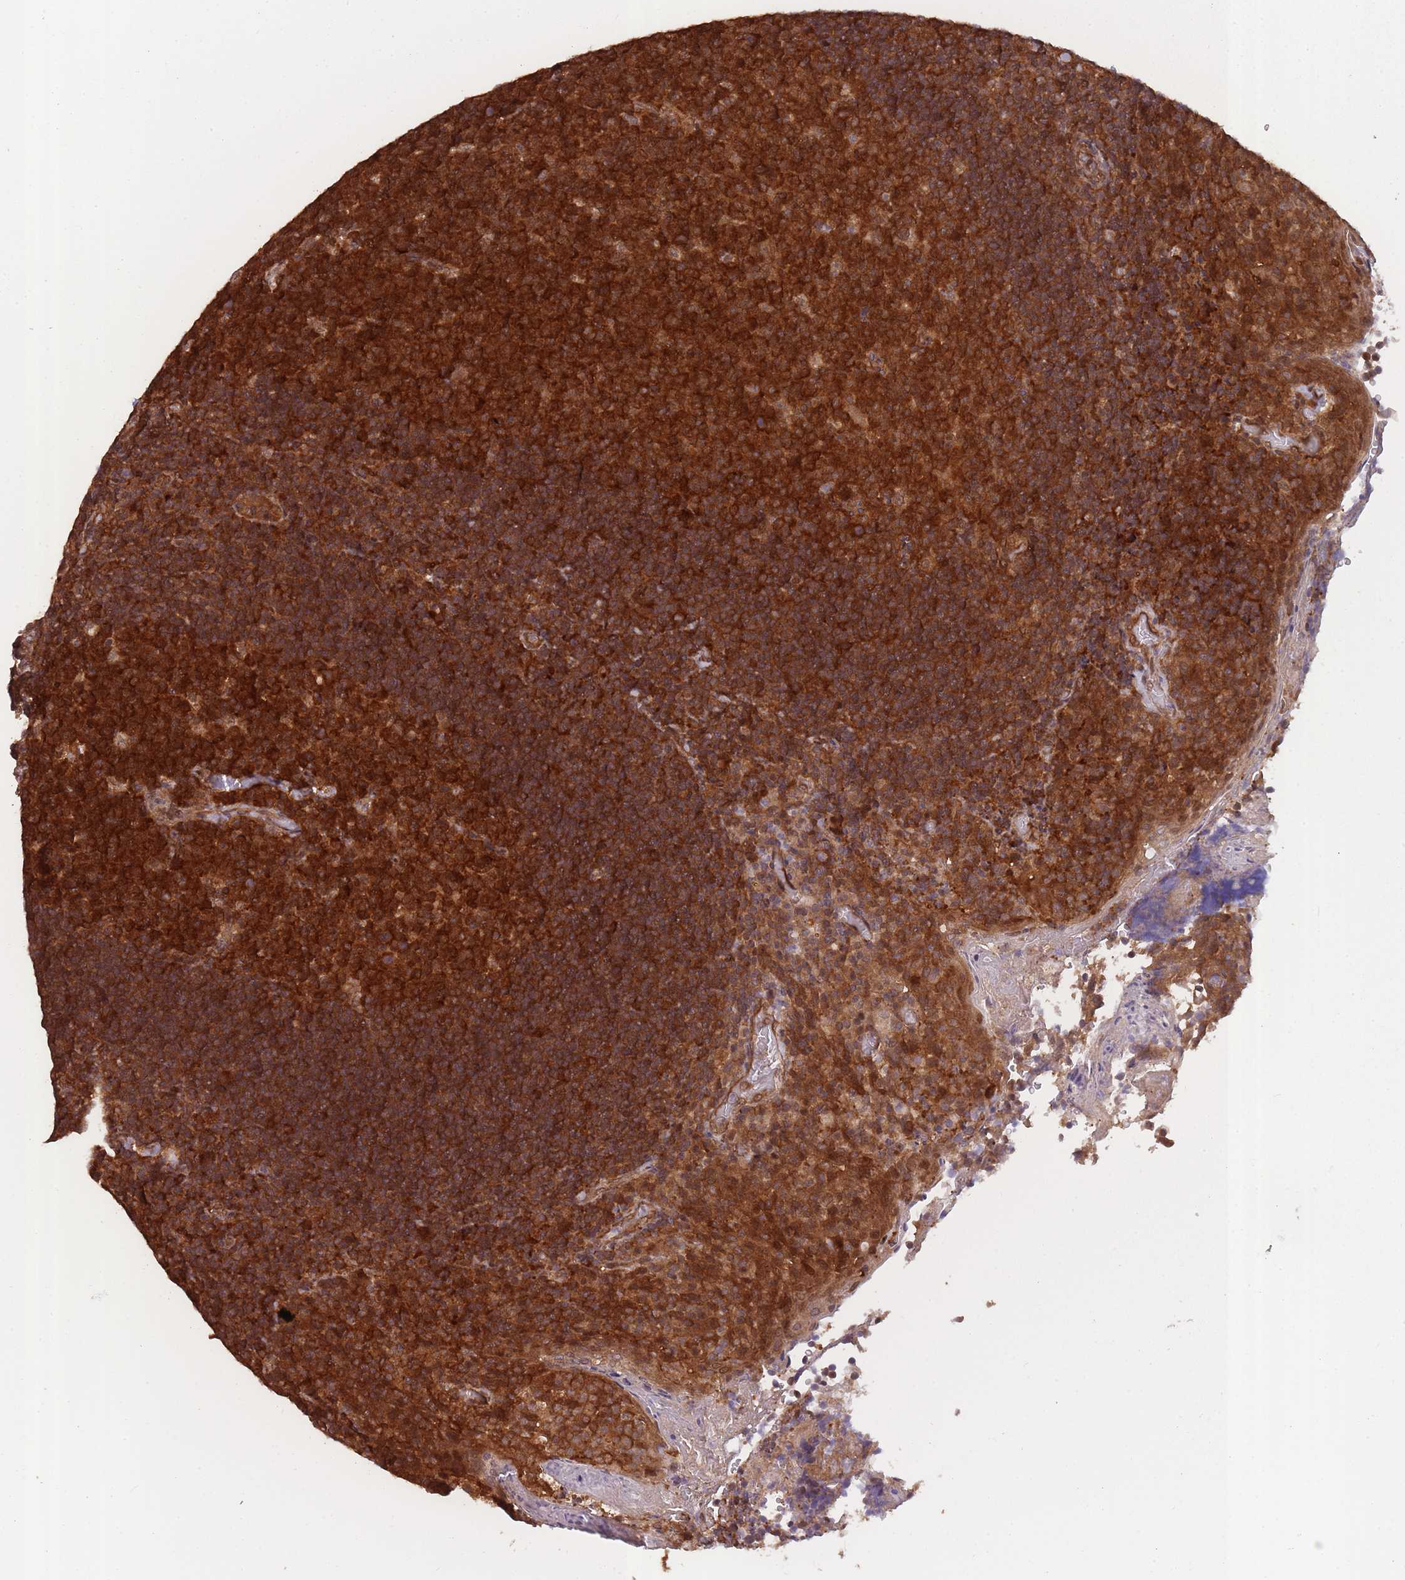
{"staining": {"intensity": "strong", "quantity": ">75%", "location": "cytoplasmic/membranous,nuclear"}, "tissue": "tonsil", "cell_type": "Germinal center cells", "image_type": "normal", "snomed": [{"axis": "morphology", "description": "Normal tissue, NOS"}, {"axis": "topography", "description": "Tonsil"}], "caption": "Unremarkable tonsil displays strong cytoplasmic/membranous,nuclear expression in approximately >75% of germinal center cells, visualized by immunohistochemistry. The protein is shown in brown color, while the nuclei are stained blue.", "gene": "PPP6R3", "patient": {"sex": "female", "age": 10}}